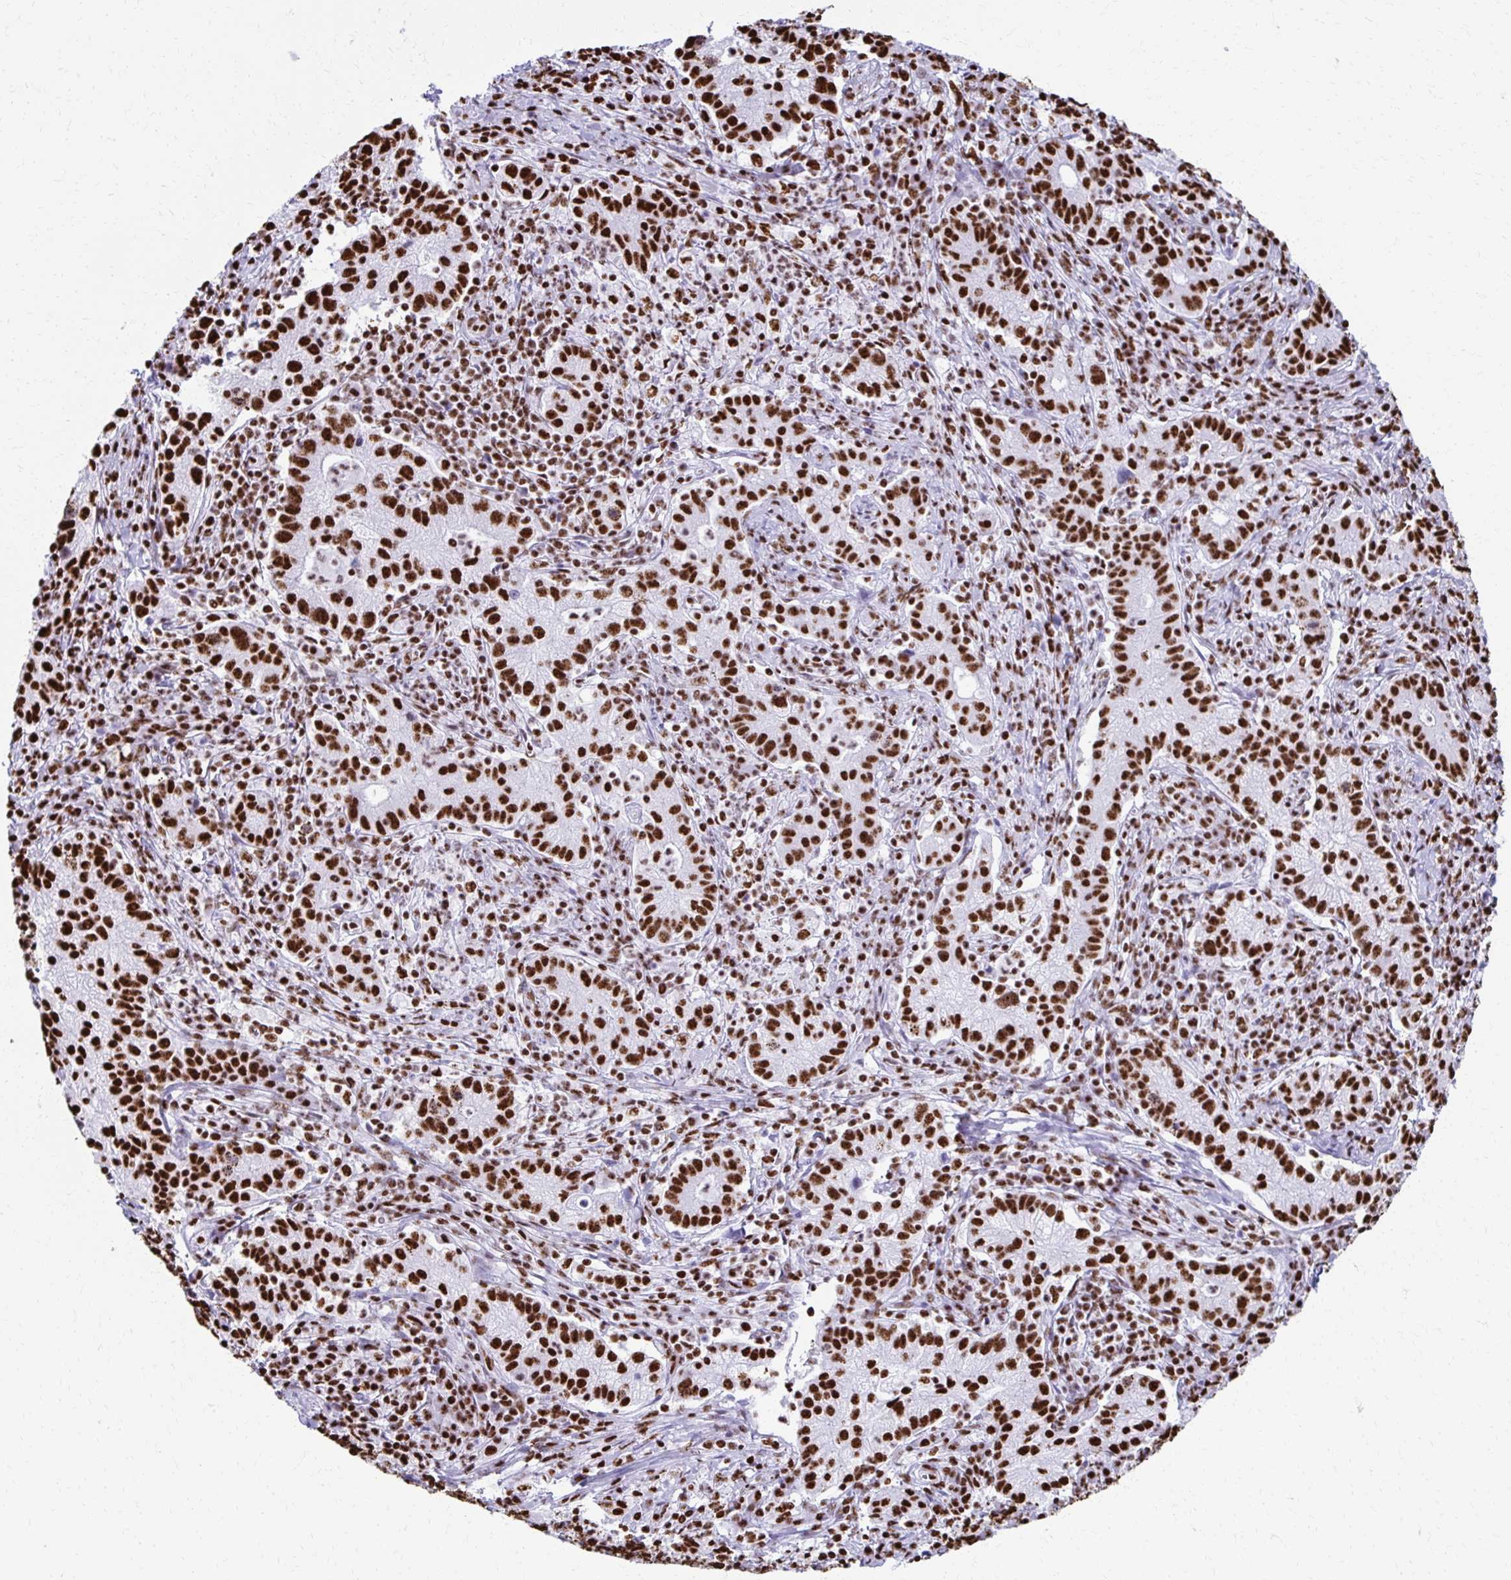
{"staining": {"intensity": "strong", "quantity": ">75%", "location": "nuclear"}, "tissue": "cervical cancer", "cell_type": "Tumor cells", "image_type": "cancer", "snomed": [{"axis": "morphology", "description": "Normal tissue, NOS"}, {"axis": "morphology", "description": "Adenocarcinoma, NOS"}, {"axis": "topography", "description": "Cervix"}], "caption": "This micrograph exhibits IHC staining of cervical cancer, with high strong nuclear expression in approximately >75% of tumor cells.", "gene": "NONO", "patient": {"sex": "female", "age": 44}}